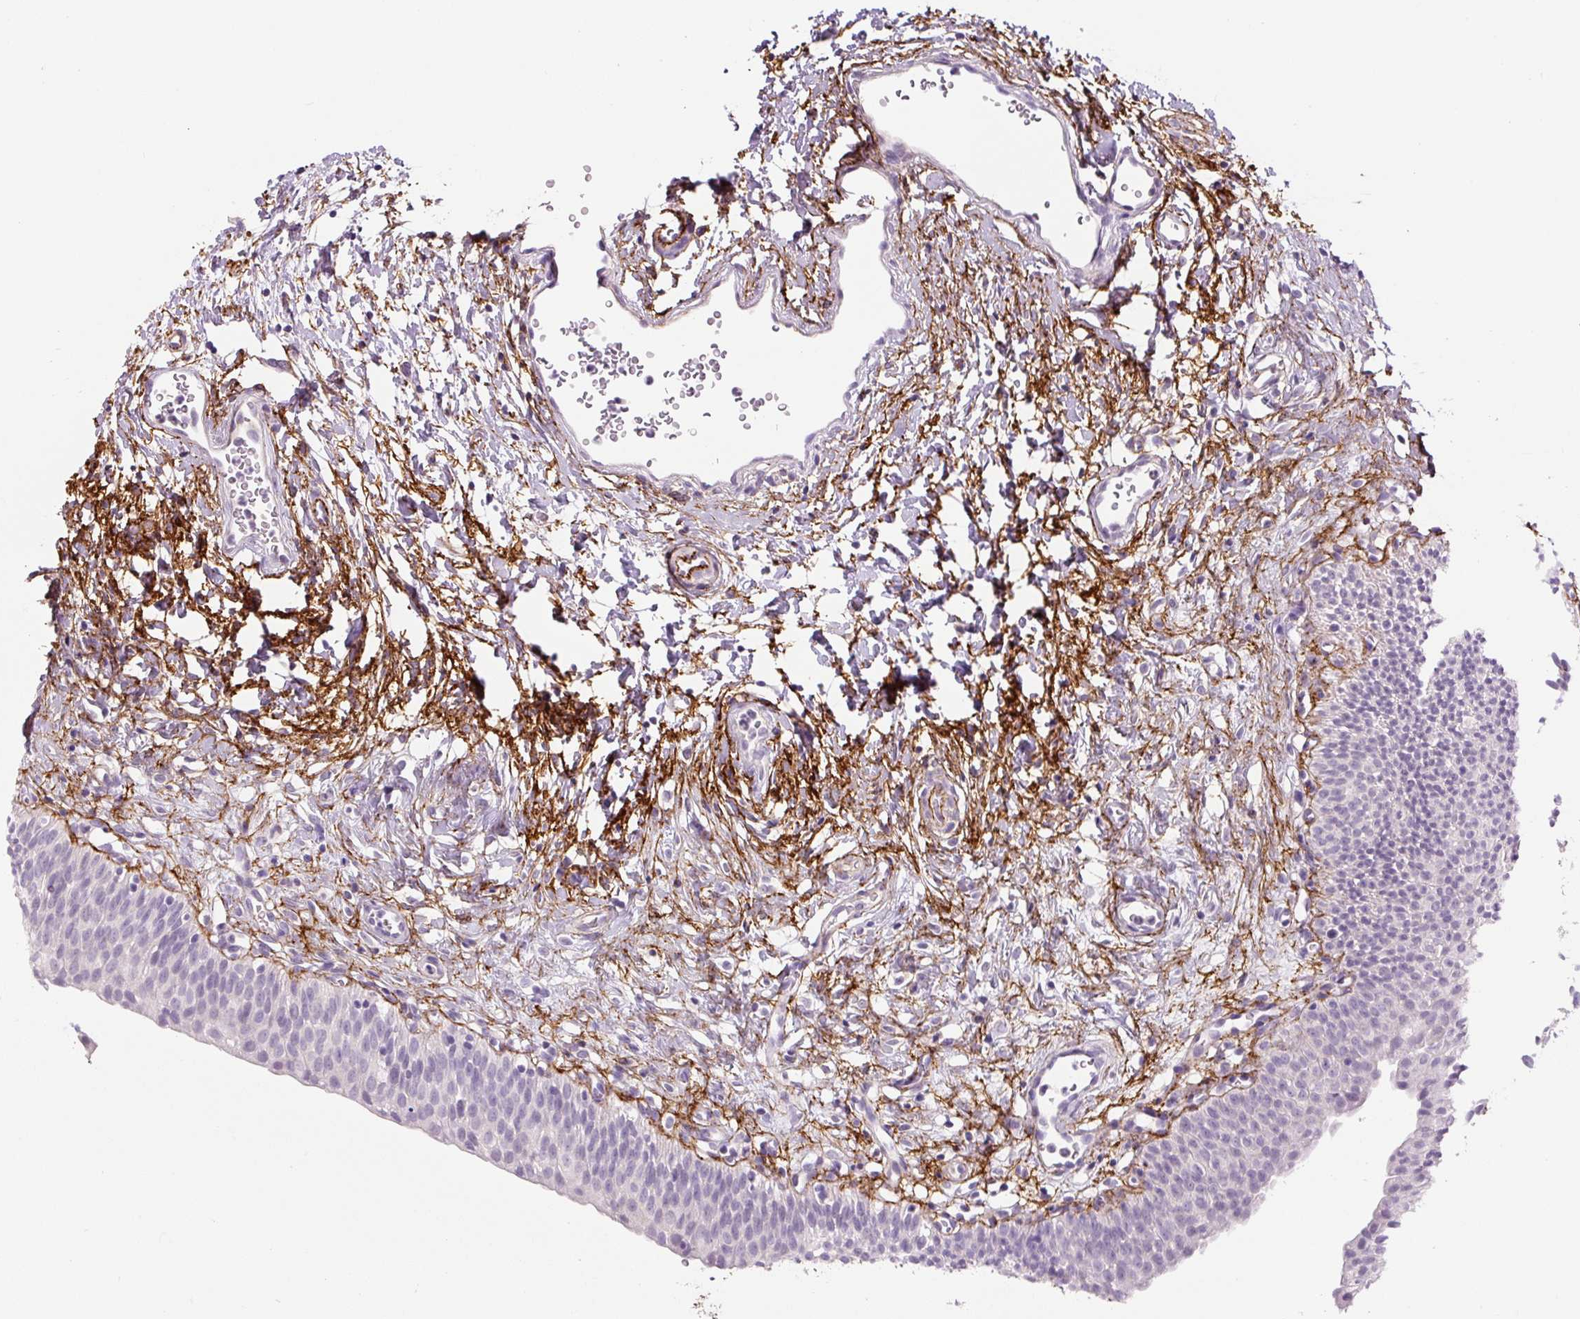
{"staining": {"intensity": "negative", "quantity": "none", "location": "none"}, "tissue": "urinary bladder", "cell_type": "Urothelial cells", "image_type": "normal", "snomed": [{"axis": "morphology", "description": "Normal tissue, NOS"}, {"axis": "topography", "description": "Urinary bladder"}], "caption": "Photomicrograph shows no significant protein expression in urothelial cells of unremarkable urinary bladder.", "gene": "FBN1", "patient": {"sex": "male", "age": 51}}